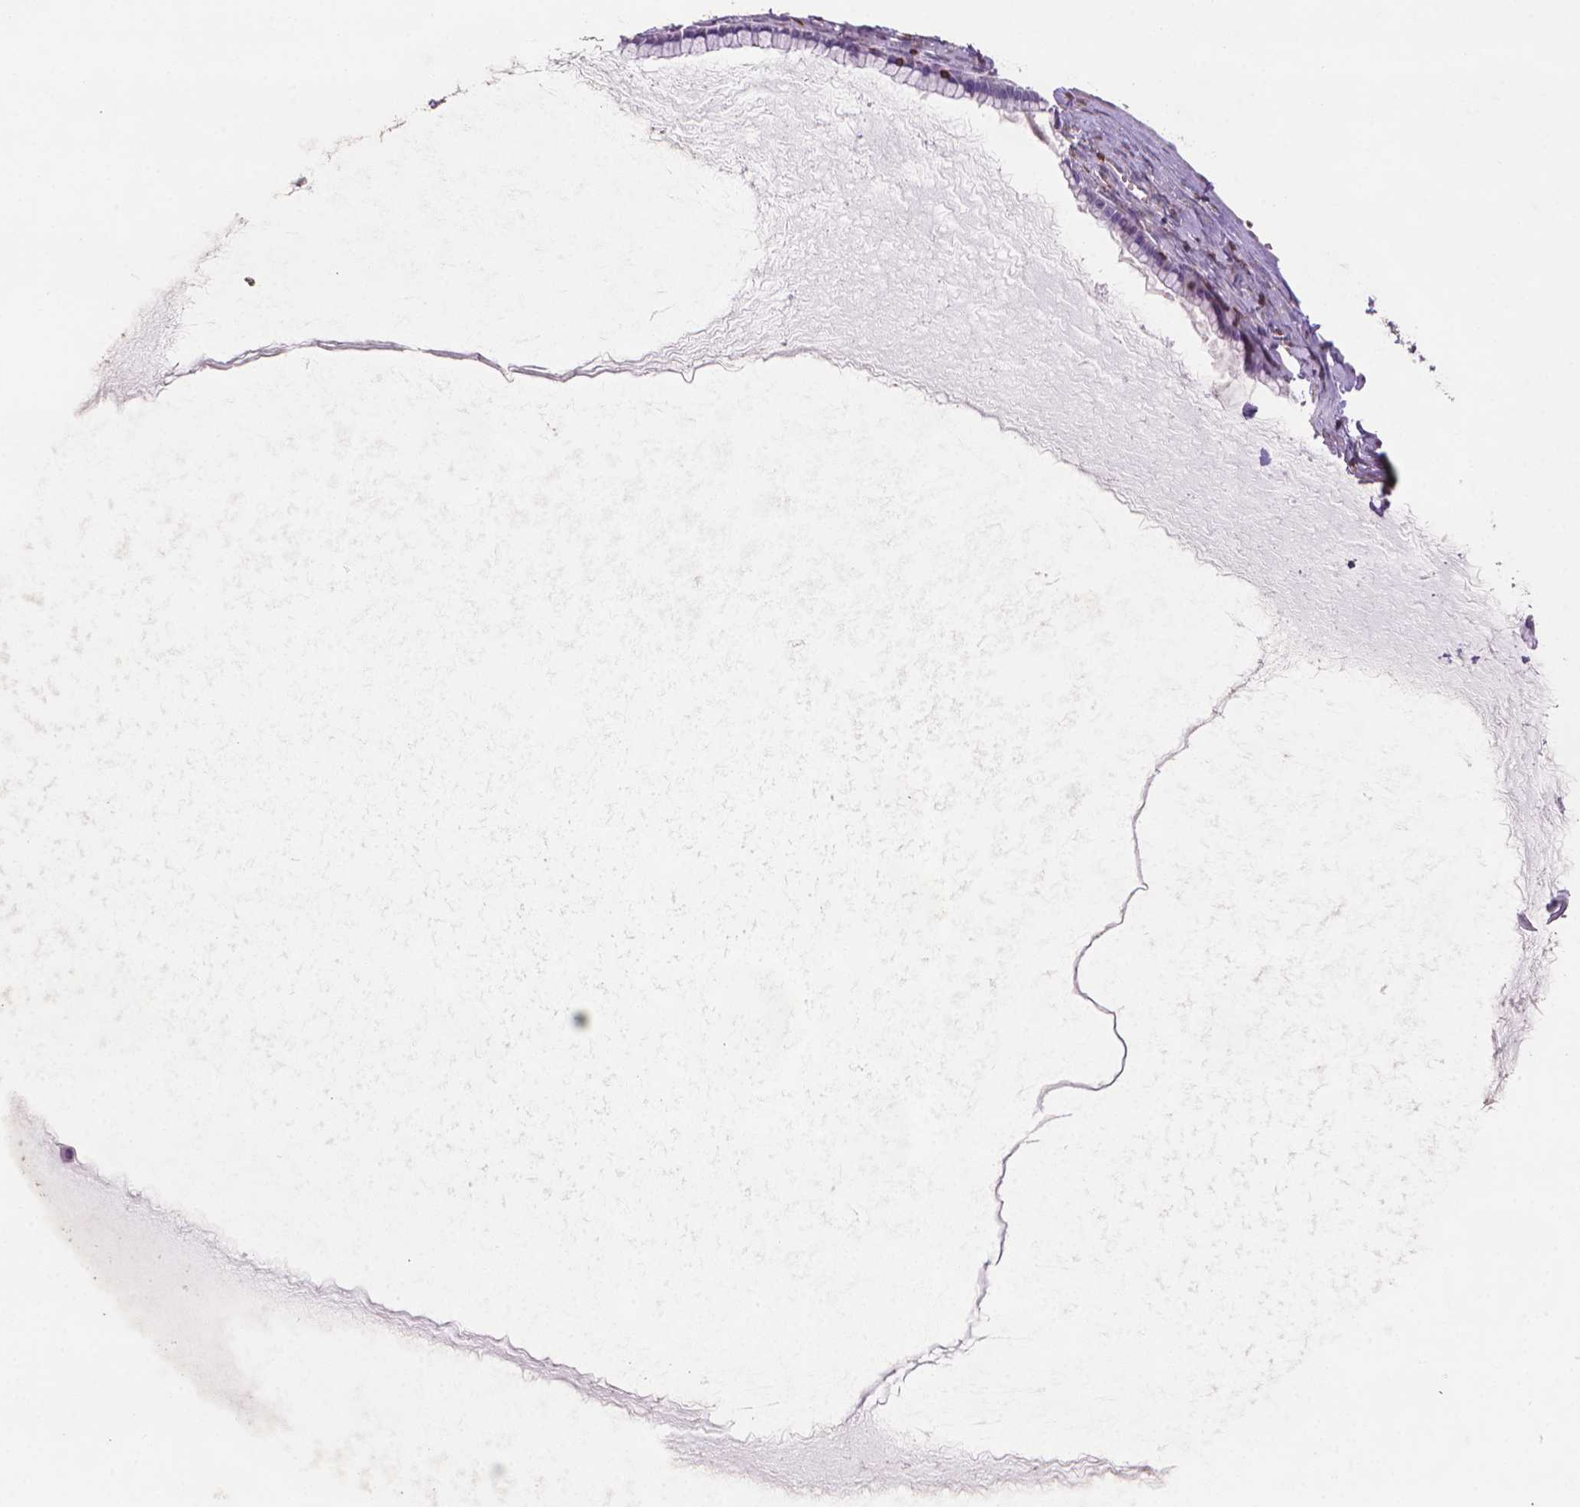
{"staining": {"intensity": "negative", "quantity": "none", "location": "none"}, "tissue": "ovarian cancer", "cell_type": "Tumor cells", "image_type": "cancer", "snomed": [{"axis": "morphology", "description": "Cystadenocarcinoma, mucinous, NOS"}, {"axis": "topography", "description": "Ovary"}], "caption": "Protein analysis of ovarian cancer (mucinous cystadenocarcinoma) shows no significant staining in tumor cells. (Stains: DAB (3,3'-diaminobenzidine) IHC with hematoxylin counter stain, Microscopy: brightfield microscopy at high magnification).", "gene": "BCL2", "patient": {"sex": "female", "age": 41}}